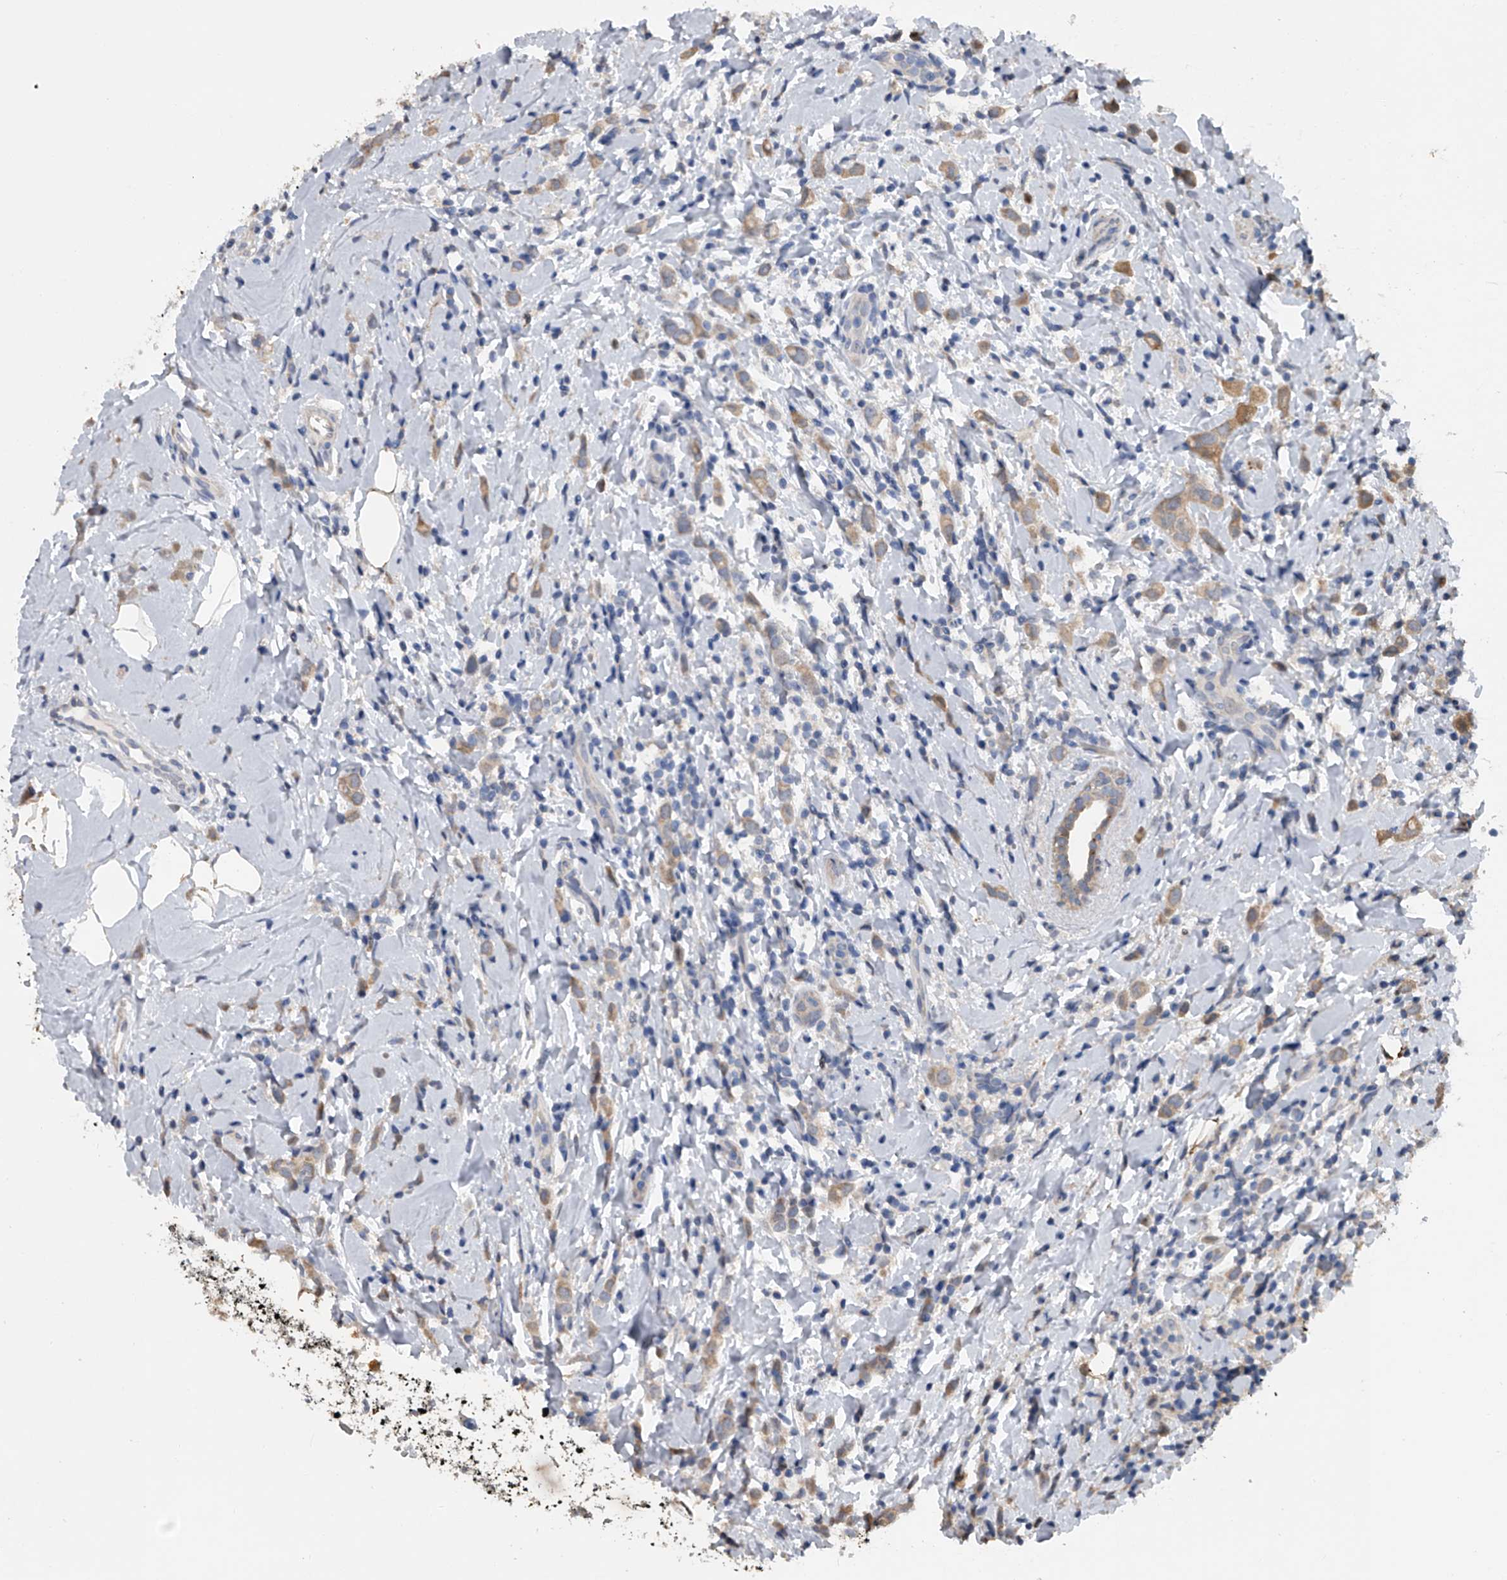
{"staining": {"intensity": "weak", "quantity": ">75%", "location": "cytoplasmic/membranous"}, "tissue": "breast cancer", "cell_type": "Tumor cells", "image_type": "cancer", "snomed": [{"axis": "morphology", "description": "Lobular carcinoma"}, {"axis": "topography", "description": "Breast"}], "caption": "Protein positivity by immunohistochemistry (IHC) shows weak cytoplasmic/membranous positivity in approximately >75% of tumor cells in lobular carcinoma (breast). (brown staining indicates protein expression, while blue staining denotes nuclei).", "gene": "DOCK9", "patient": {"sex": "female", "age": 47}}